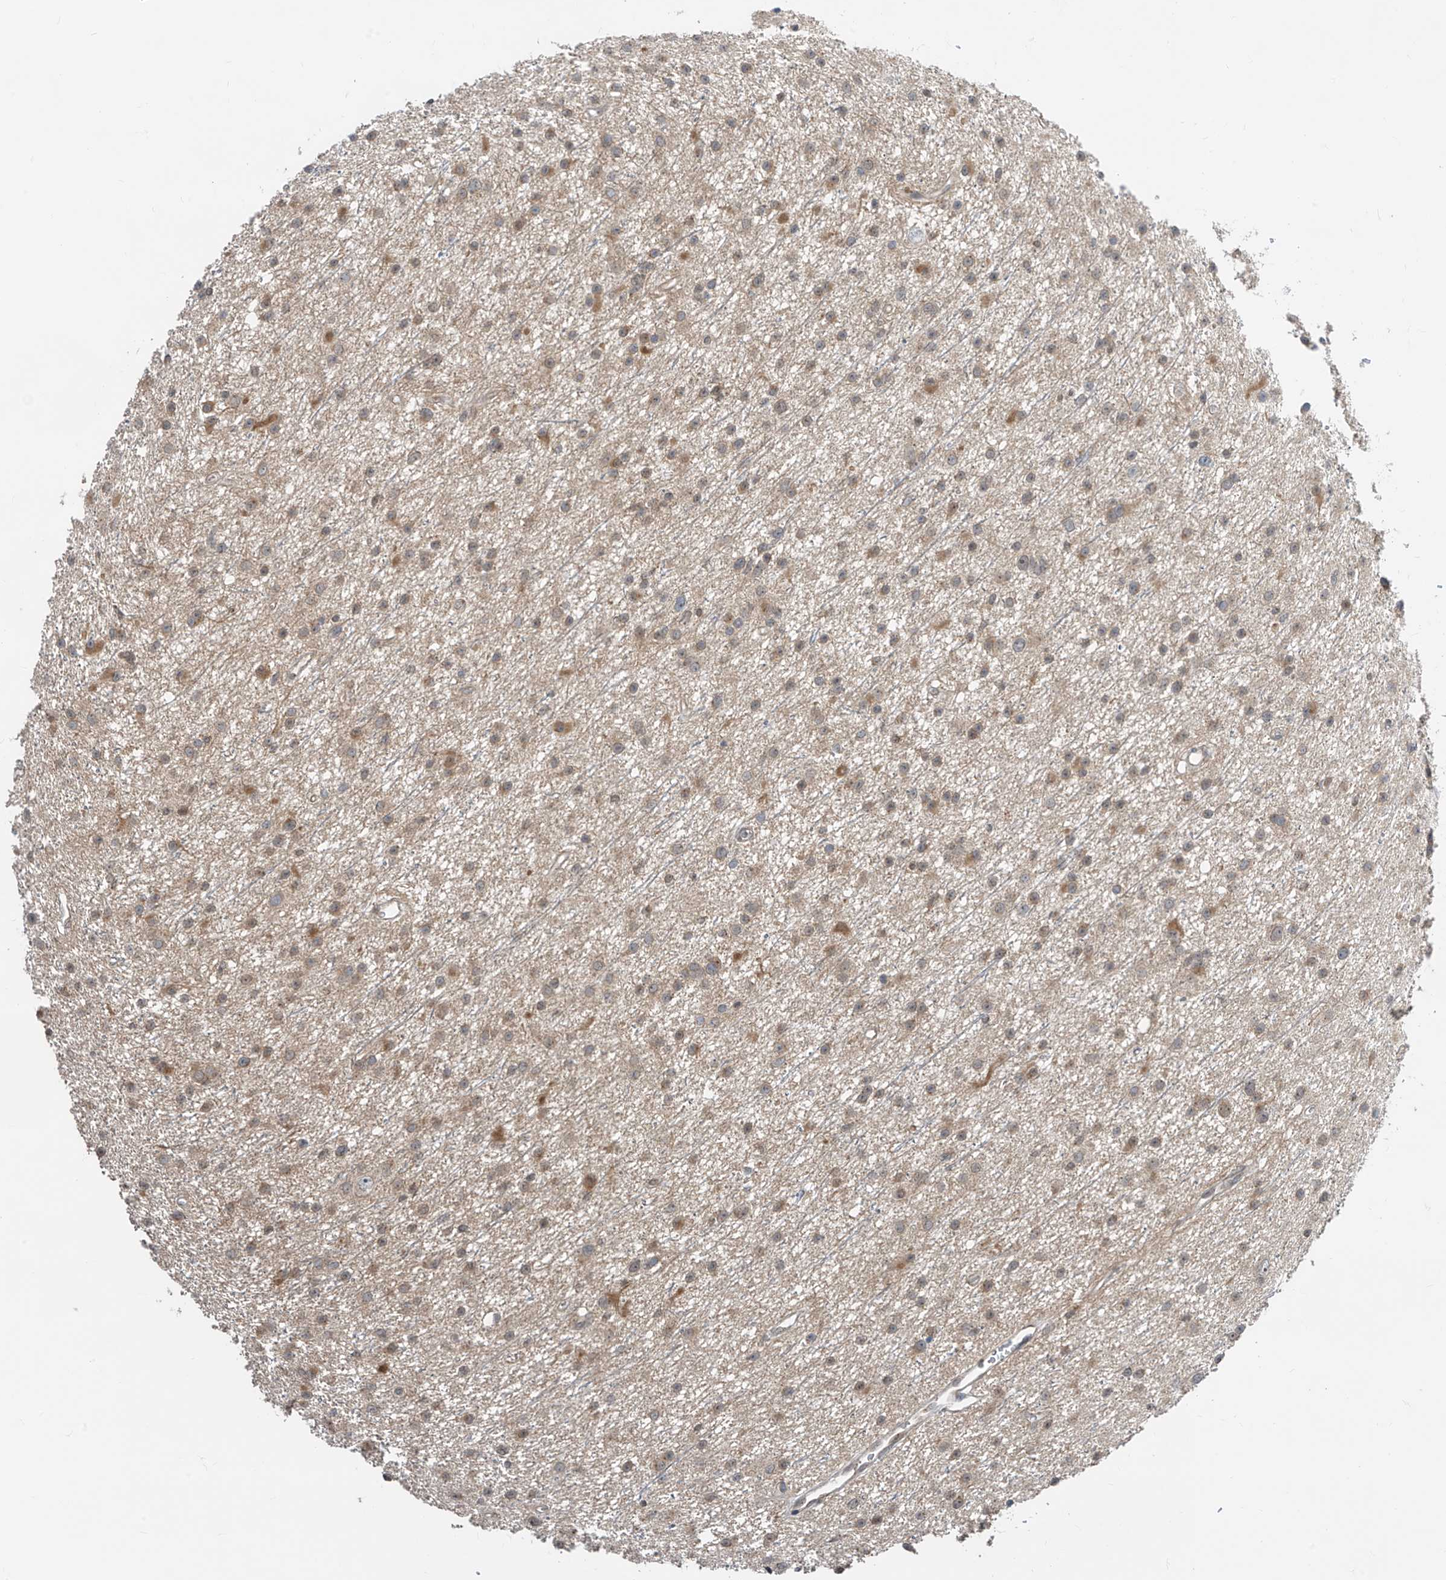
{"staining": {"intensity": "moderate", "quantity": "25%-75%", "location": "cytoplasmic/membranous"}, "tissue": "glioma", "cell_type": "Tumor cells", "image_type": "cancer", "snomed": [{"axis": "morphology", "description": "Glioma, malignant, Low grade"}, {"axis": "topography", "description": "Cerebral cortex"}], "caption": "Tumor cells demonstrate medium levels of moderate cytoplasmic/membranous expression in approximately 25%-75% of cells in glioma.", "gene": "TTC38", "patient": {"sex": "female", "age": 39}}